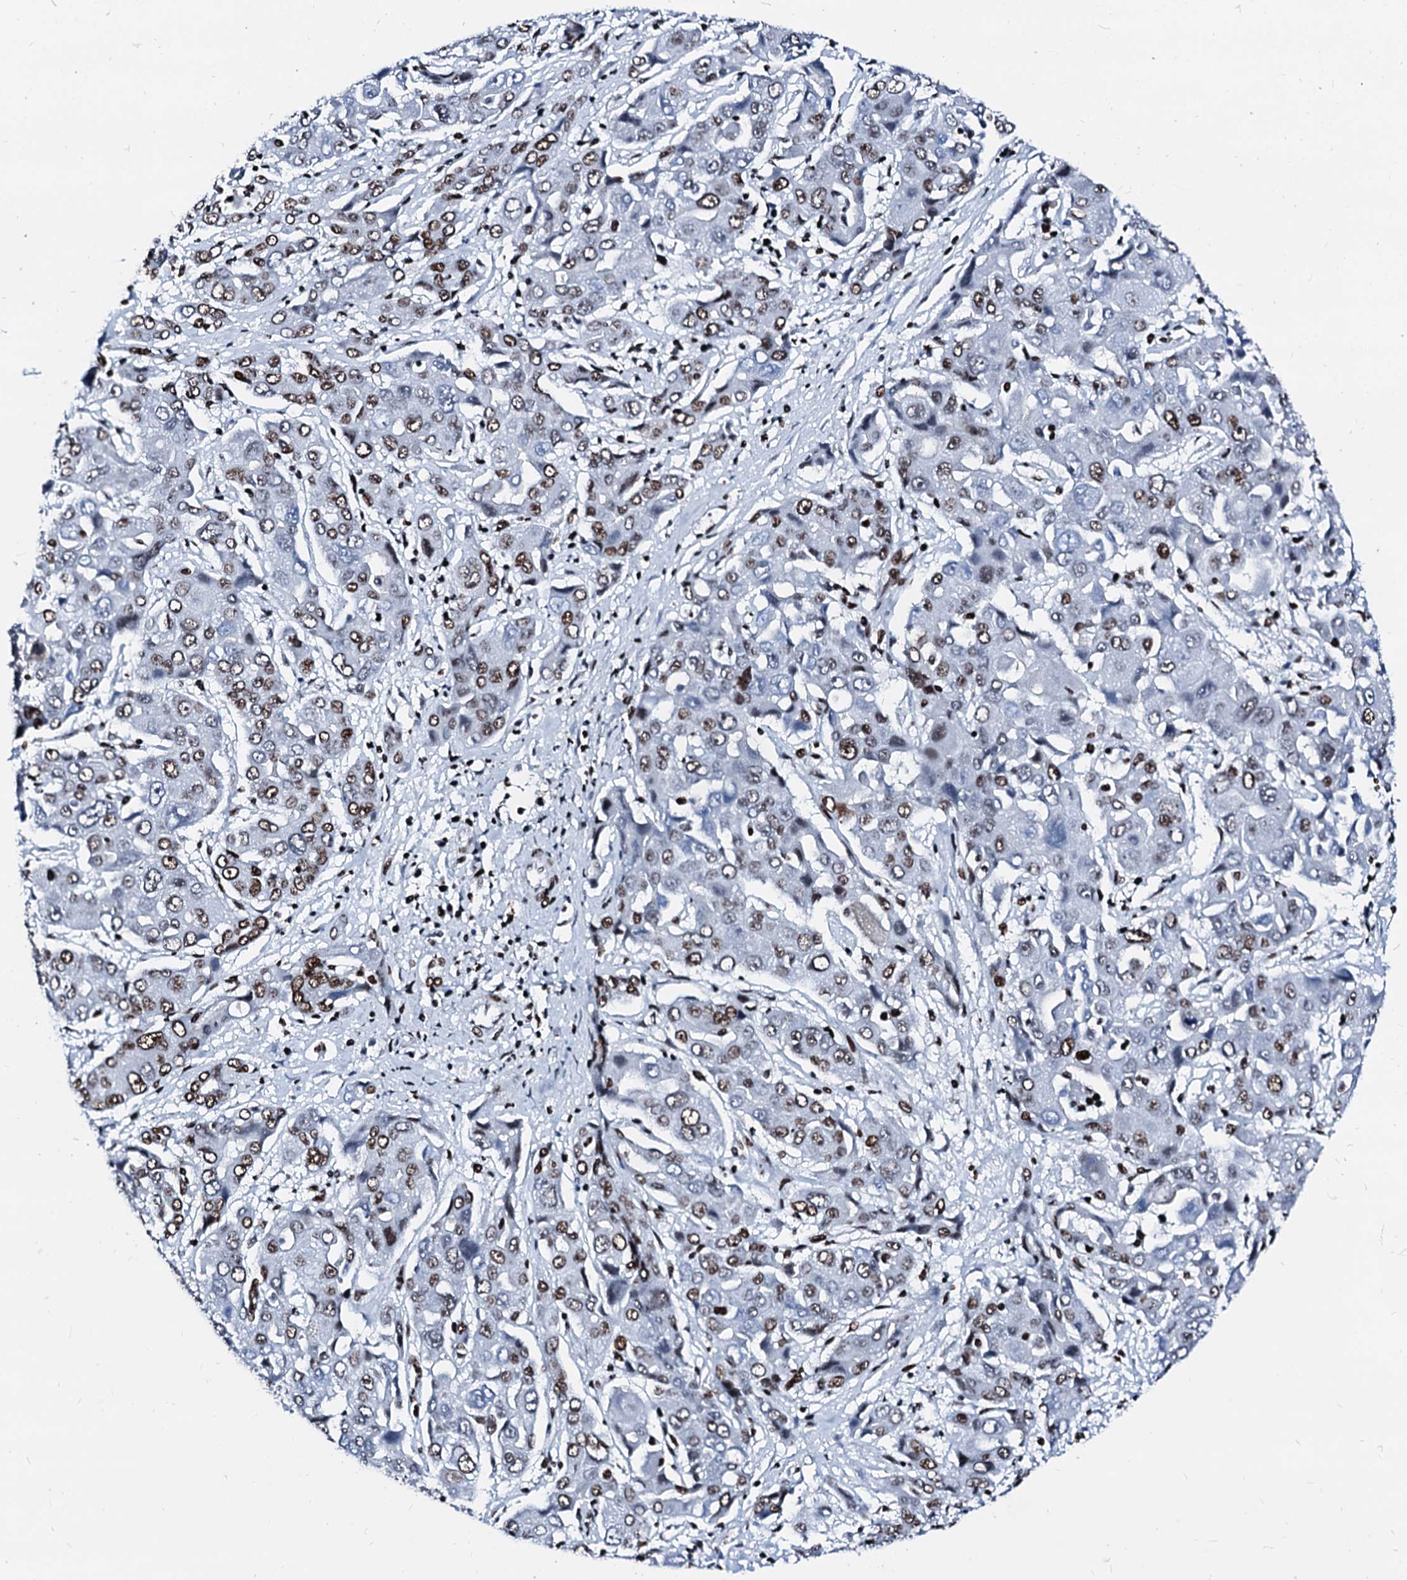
{"staining": {"intensity": "moderate", "quantity": ">75%", "location": "nuclear"}, "tissue": "liver cancer", "cell_type": "Tumor cells", "image_type": "cancer", "snomed": [{"axis": "morphology", "description": "Cholangiocarcinoma"}, {"axis": "topography", "description": "Liver"}], "caption": "Liver cancer (cholangiocarcinoma) stained for a protein (brown) reveals moderate nuclear positive staining in about >75% of tumor cells.", "gene": "RALY", "patient": {"sex": "male", "age": 67}}